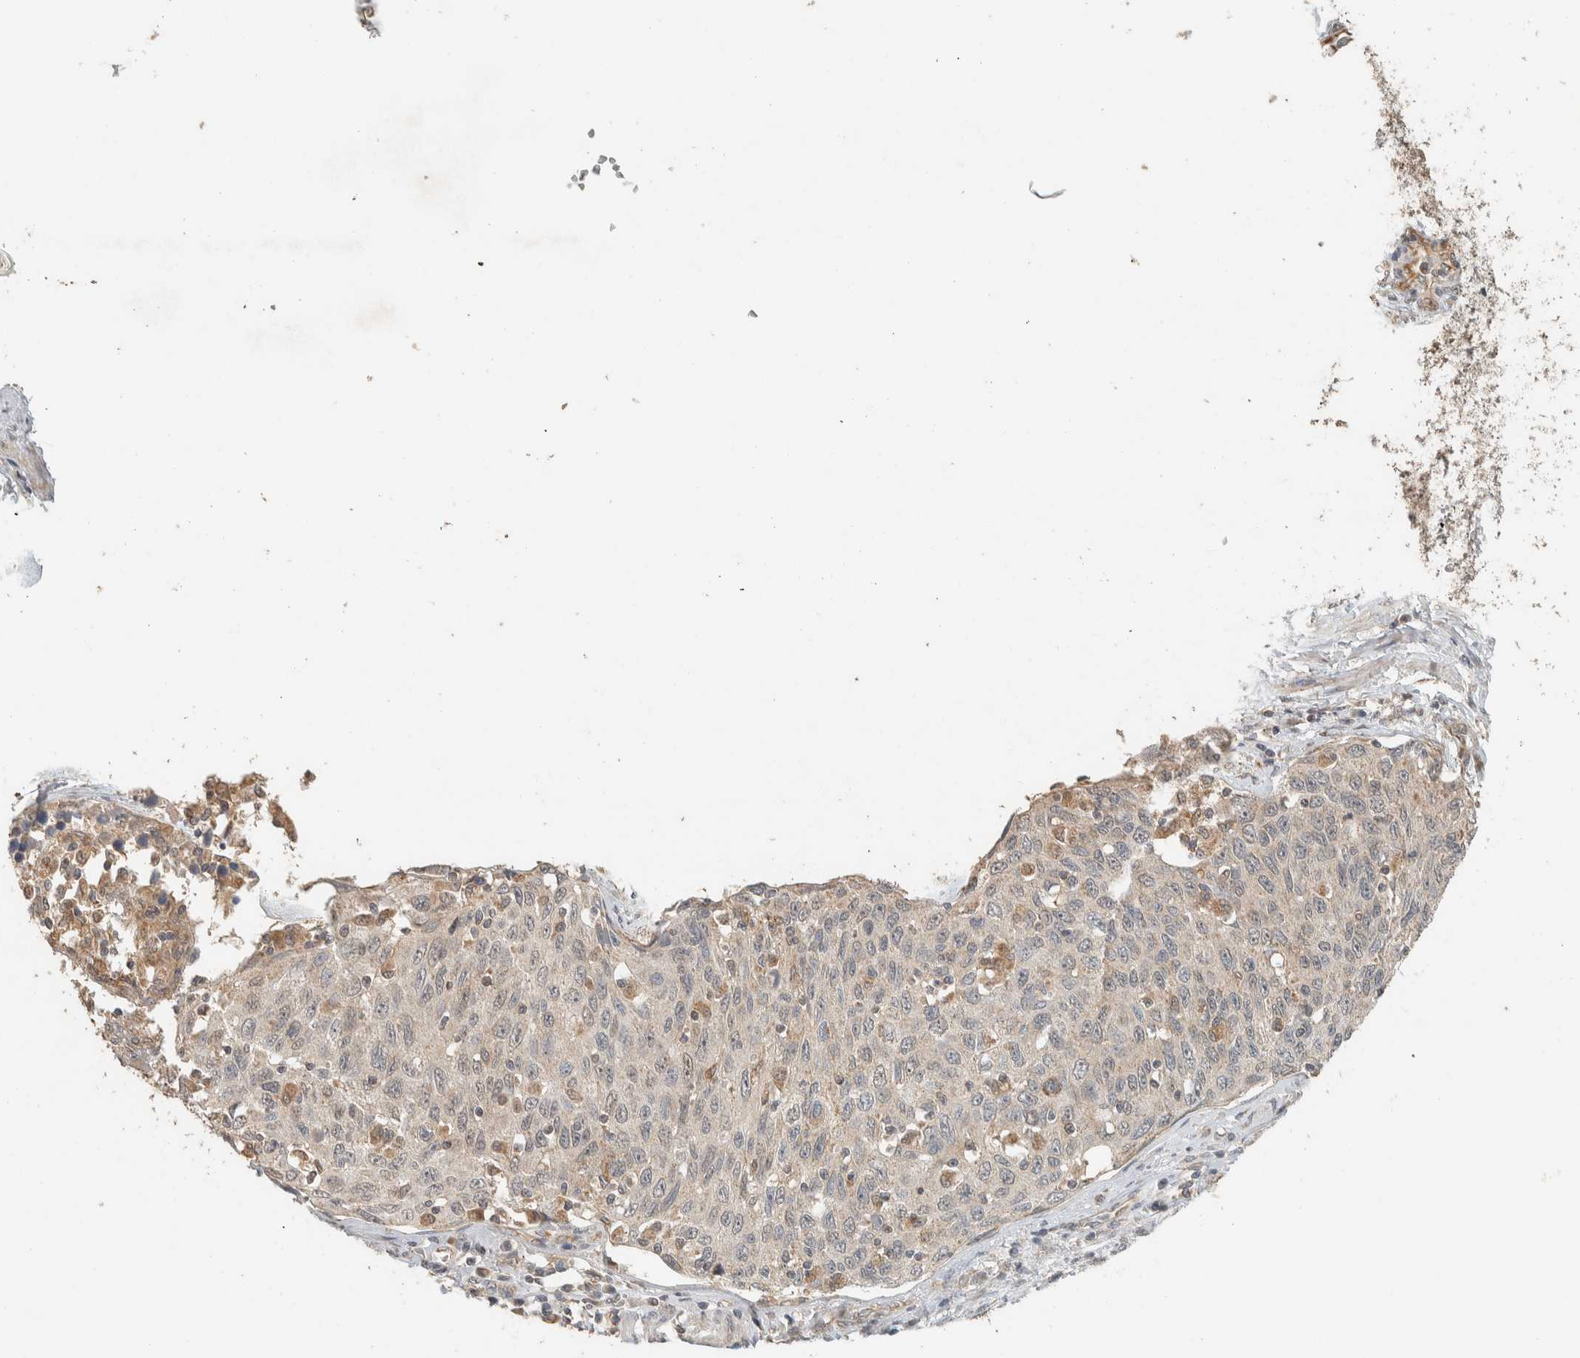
{"staining": {"intensity": "weak", "quantity": "<25%", "location": "cytoplasmic/membranous"}, "tissue": "cervical cancer", "cell_type": "Tumor cells", "image_type": "cancer", "snomed": [{"axis": "morphology", "description": "Squamous cell carcinoma, NOS"}, {"axis": "topography", "description": "Cervix"}], "caption": "This is a micrograph of IHC staining of cervical cancer (squamous cell carcinoma), which shows no expression in tumor cells. Nuclei are stained in blue.", "gene": "PDE7B", "patient": {"sex": "female", "age": 53}}